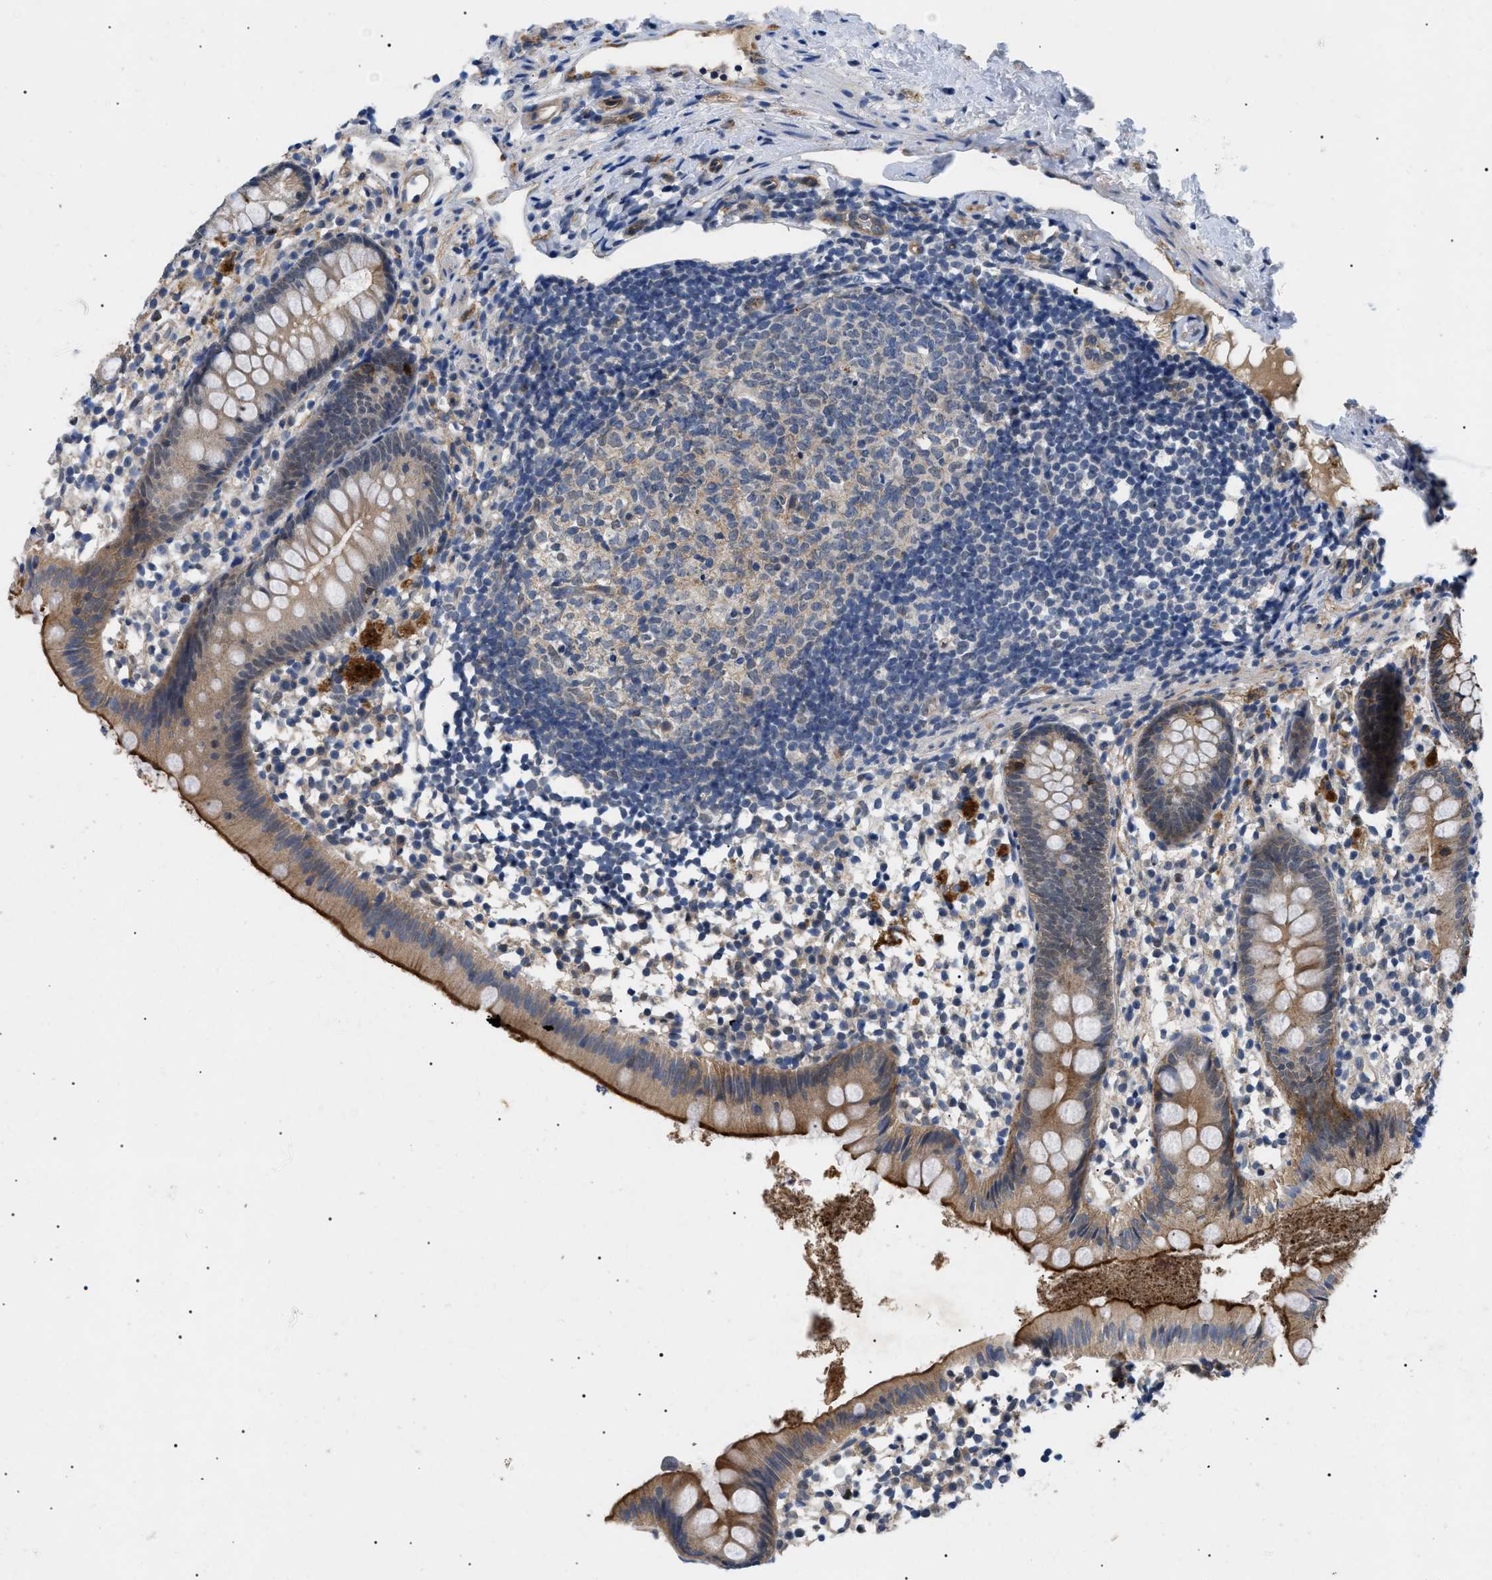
{"staining": {"intensity": "moderate", "quantity": ">75%", "location": "cytoplasmic/membranous"}, "tissue": "appendix", "cell_type": "Glandular cells", "image_type": "normal", "snomed": [{"axis": "morphology", "description": "Normal tissue, NOS"}, {"axis": "topography", "description": "Appendix"}], "caption": "Immunohistochemistry of unremarkable appendix exhibits medium levels of moderate cytoplasmic/membranous positivity in about >75% of glandular cells. (DAB IHC, brown staining for protein, blue staining for nuclei).", "gene": "CRCP", "patient": {"sex": "female", "age": 20}}